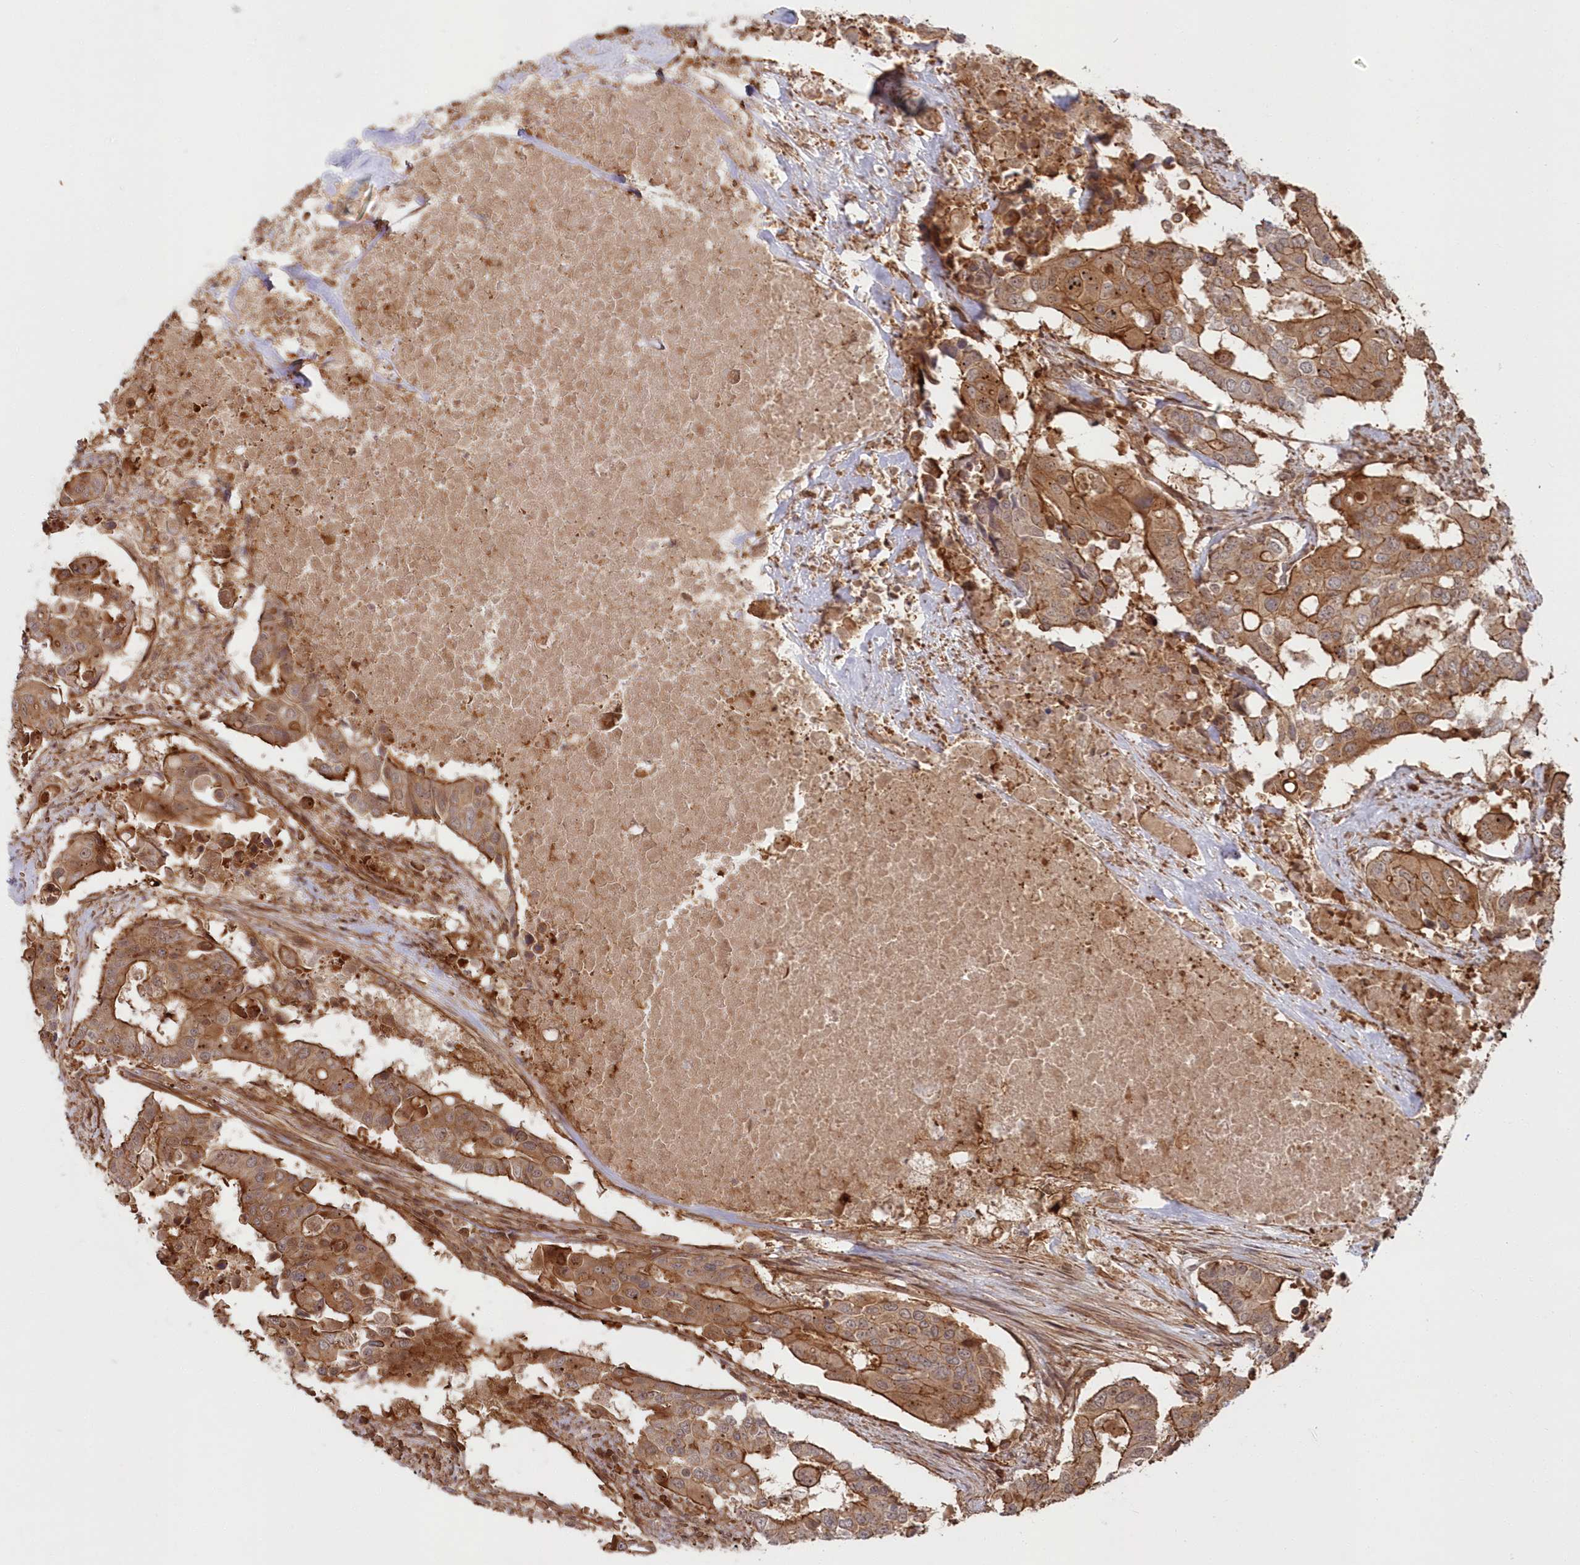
{"staining": {"intensity": "strong", "quantity": ">75%", "location": "cytoplasmic/membranous"}, "tissue": "colorectal cancer", "cell_type": "Tumor cells", "image_type": "cancer", "snomed": [{"axis": "morphology", "description": "Adenocarcinoma, NOS"}, {"axis": "topography", "description": "Colon"}], "caption": "Colorectal cancer was stained to show a protein in brown. There is high levels of strong cytoplasmic/membranous positivity in approximately >75% of tumor cells.", "gene": "RGCC", "patient": {"sex": "male", "age": 77}}